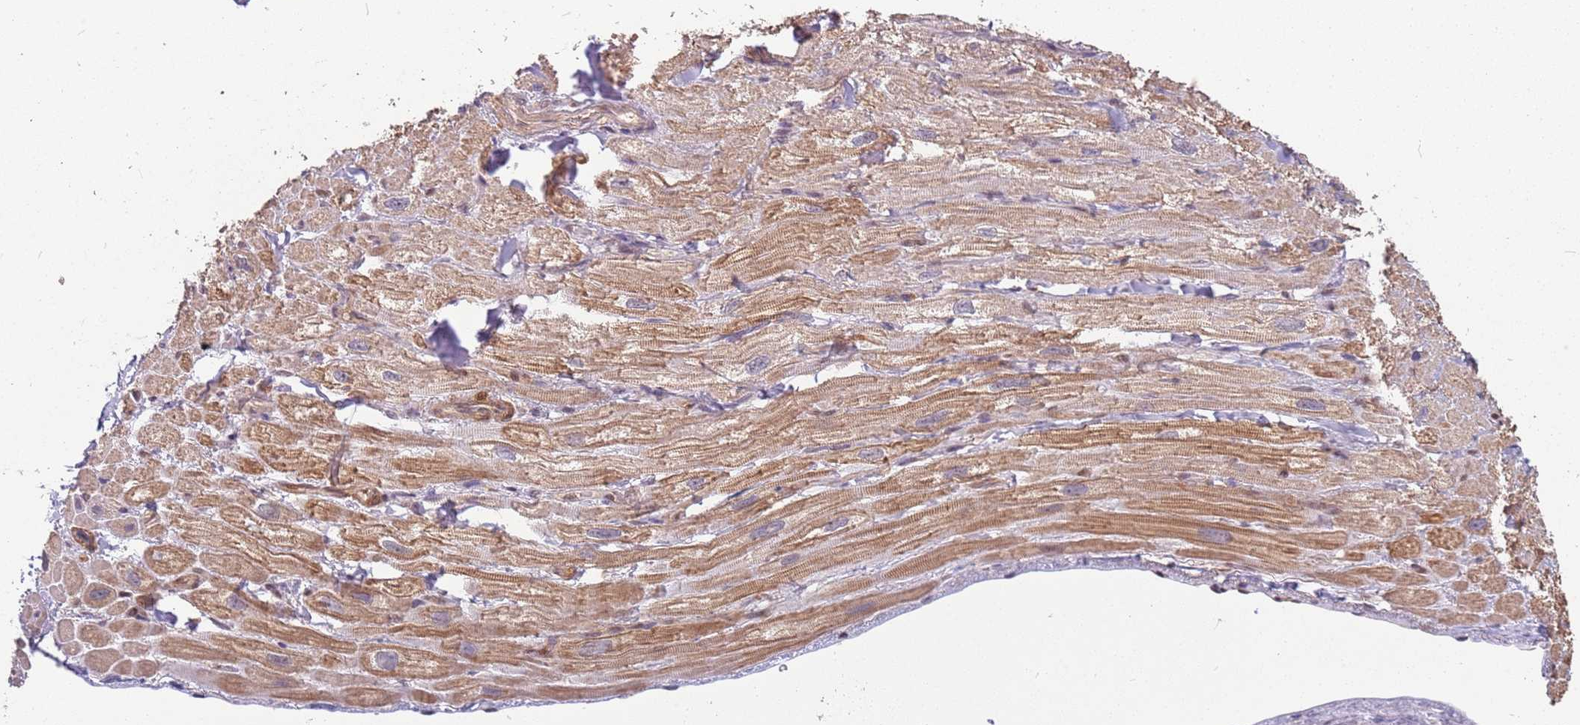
{"staining": {"intensity": "moderate", "quantity": "25%-75%", "location": "cytoplasmic/membranous"}, "tissue": "heart muscle", "cell_type": "Cardiomyocytes", "image_type": "normal", "snomed": [{"axis": "morphology", "description": "Normal tissue, NOS"}, {"axis": "topography", "description": "Heart"}], "caption": "DAB immunohistochemical staining of benign heart muscle exhibits moderate cytoplasmic/membranous protein expression in about 25%-75% of cardiomyocytes. Nuclei are stained in blue.", "gene": "GBP2", "patient": {"sex": "male", "age": 65}}